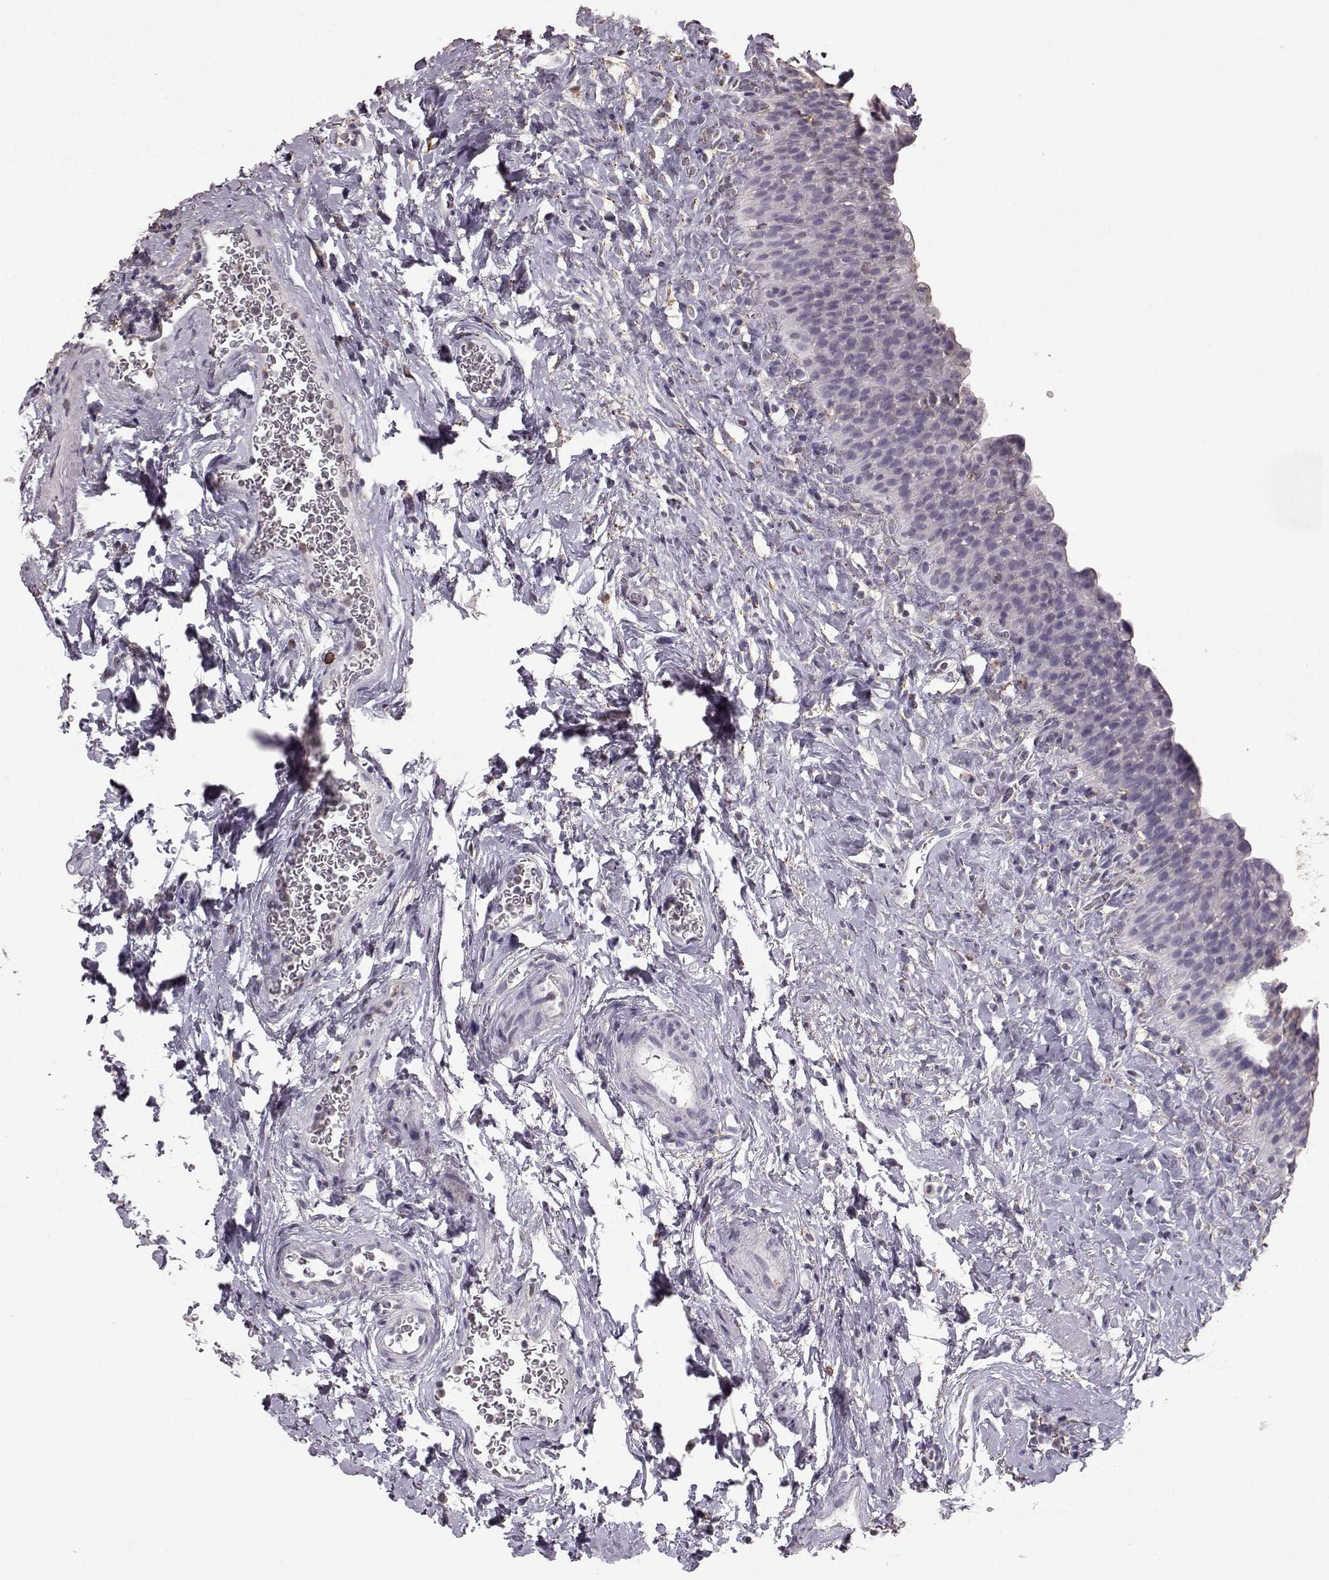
{"staining": {"intensity": "negative", "quantity": "none", "location": "none"}, "tissue": "urinary bladder", "cell_type": "Urothelial cells", "image_type": "normal", "snomed": [{"axis": "morphology", "description": "Normal tissue, NOS"}, {"axis": "topography", "description": "Urinary bladder"}], "caption": "Histopathology image shows no significant protein positivity in urothelial cells of unremarkable urinary bladder.", "gene": "GABRG3", "patient": {"sex": "male", "age": 76}}